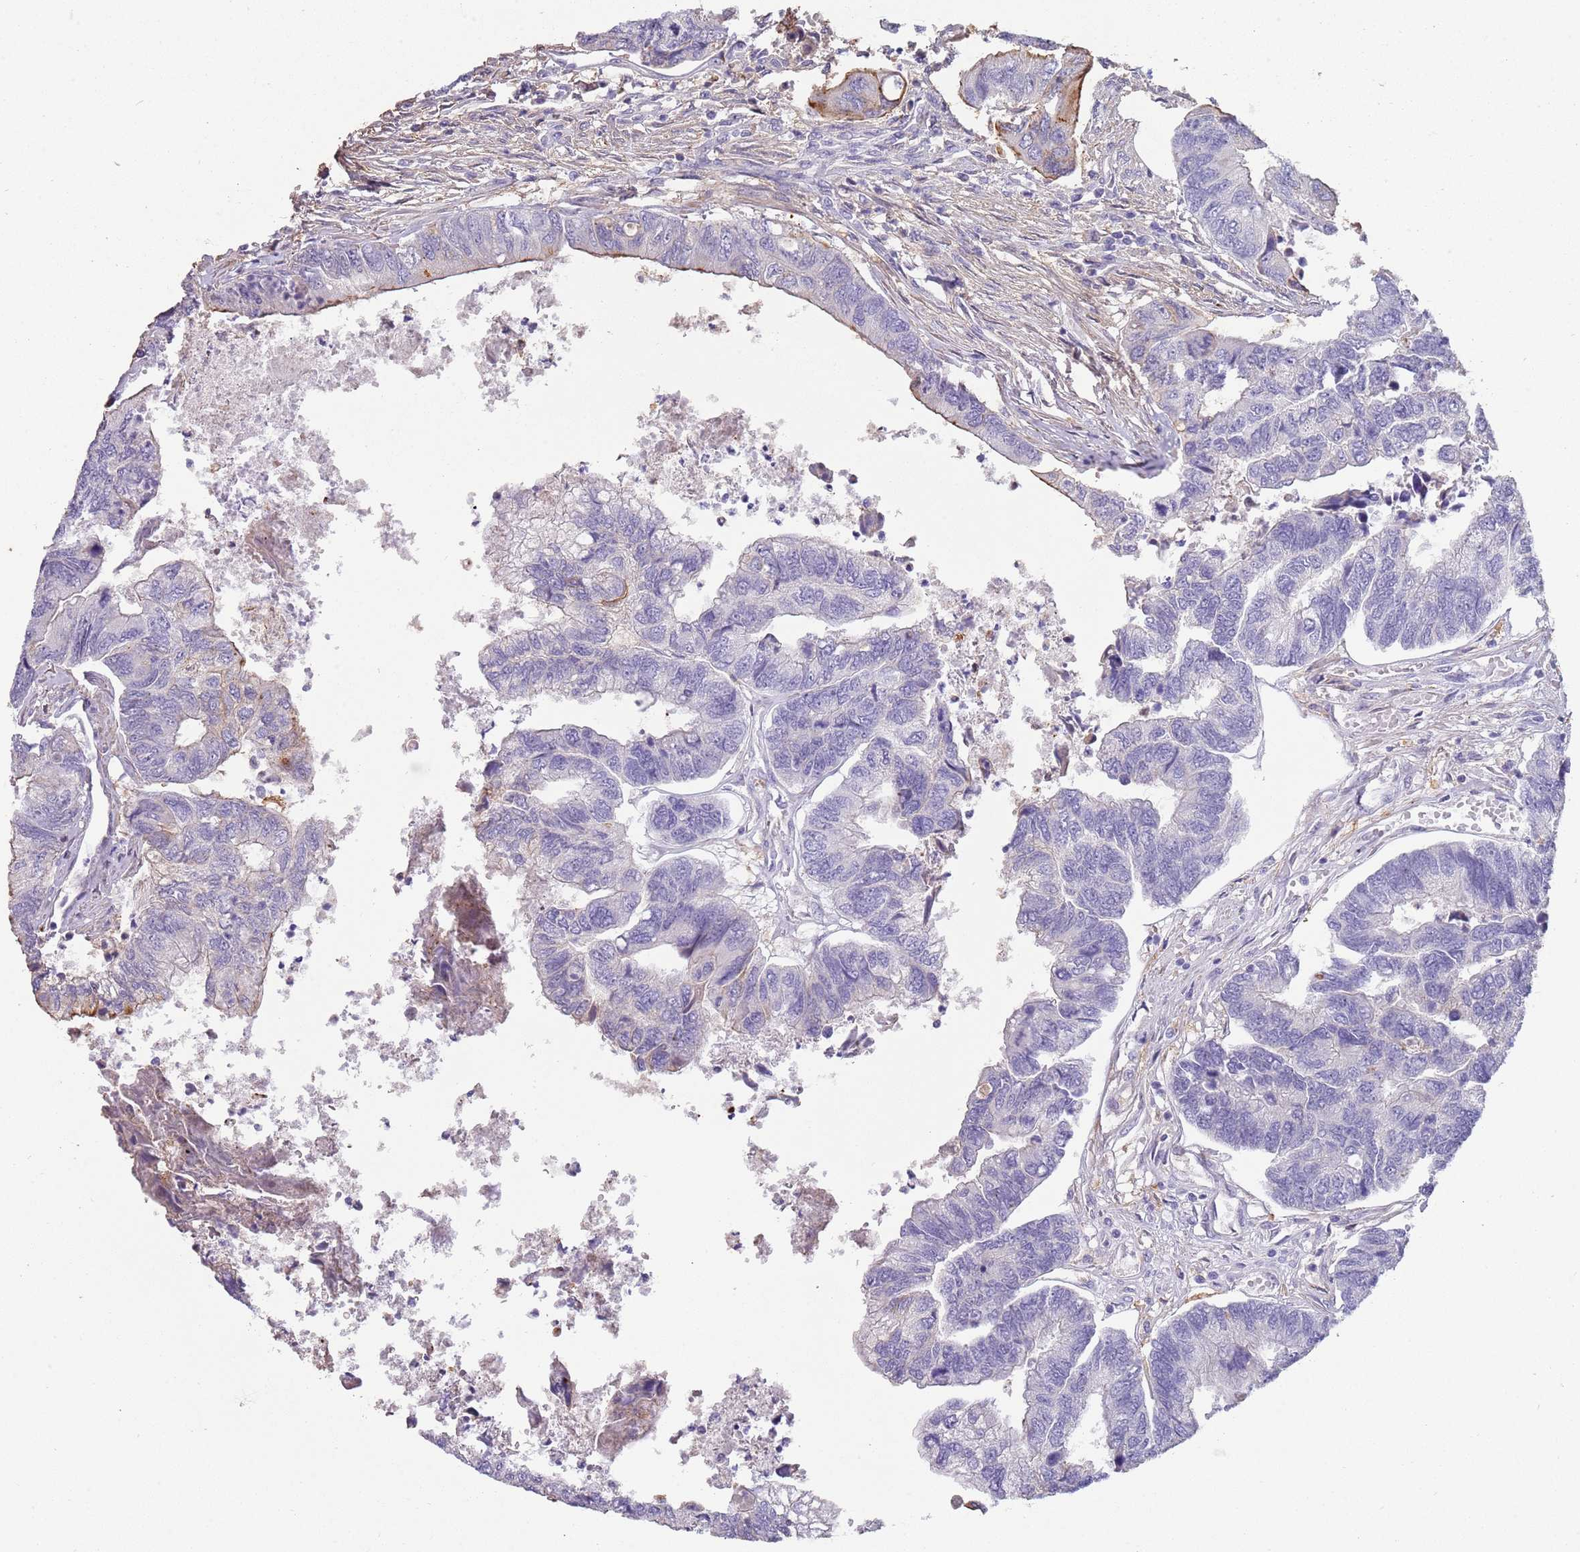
{"staining": {"intensity": "moderate", "quantity": "<25%", "location": "cytoplasmic/membranous"}, "tissue": "colorectal cancer", "cell_type": "Tumor cells", "image_type": "cancer", "snomed": [{"axis": "morphology", "description": "Adenocarcinoma, NOS"}, {"axis": "topography", "description": "Colon"}], "caption": "Immunohistochemical staining of colorectal cancer (adenocarcinoma) demonstrates moderate cytoplasmic/membranous protein staining in approximately <25% of tumor cells. (IHC, brightfield microscopy, high magnification).", "gene": "NBPF3", "patient": {"sex": "female", "age": 67}}